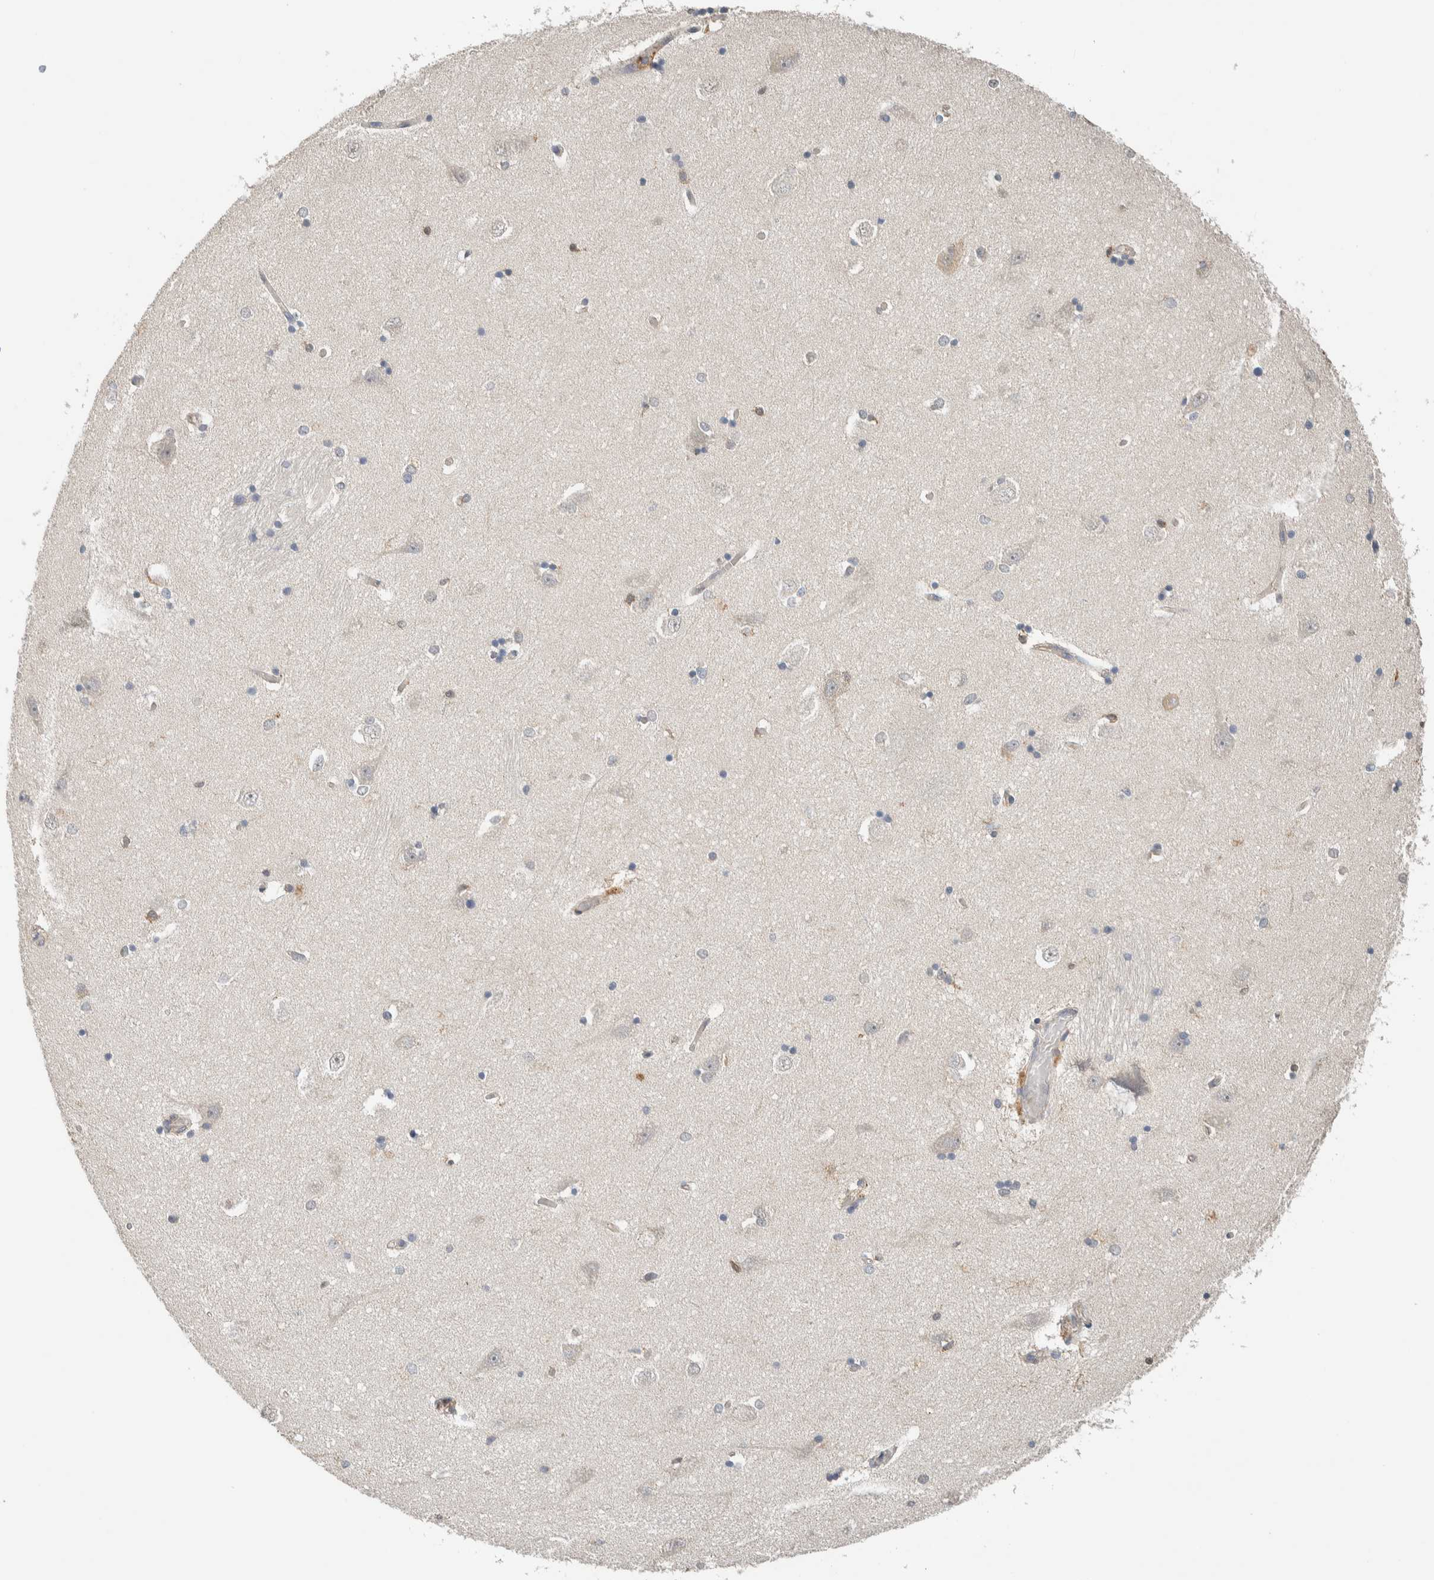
{"staining": {"intensity": "weak", "quantity": "<25%", "location": "cytoplasmic/membranous"}, "tissue": "hippocampus", "cell_type": "Glial cells", "image_type": "normal", "snomed": [{"axis": "morphology", "description": "Normal tissue, NOS"}, {"axis": "topography", "description": "Hippocampus"}], "caption": "Immunohistochemistry of unremarkable hippocampus exhibits no positivity in glial cells. Nuclei are stained in blue.", "gene": "PDE7B", "patient": {"sex": "male", "age": 45}}